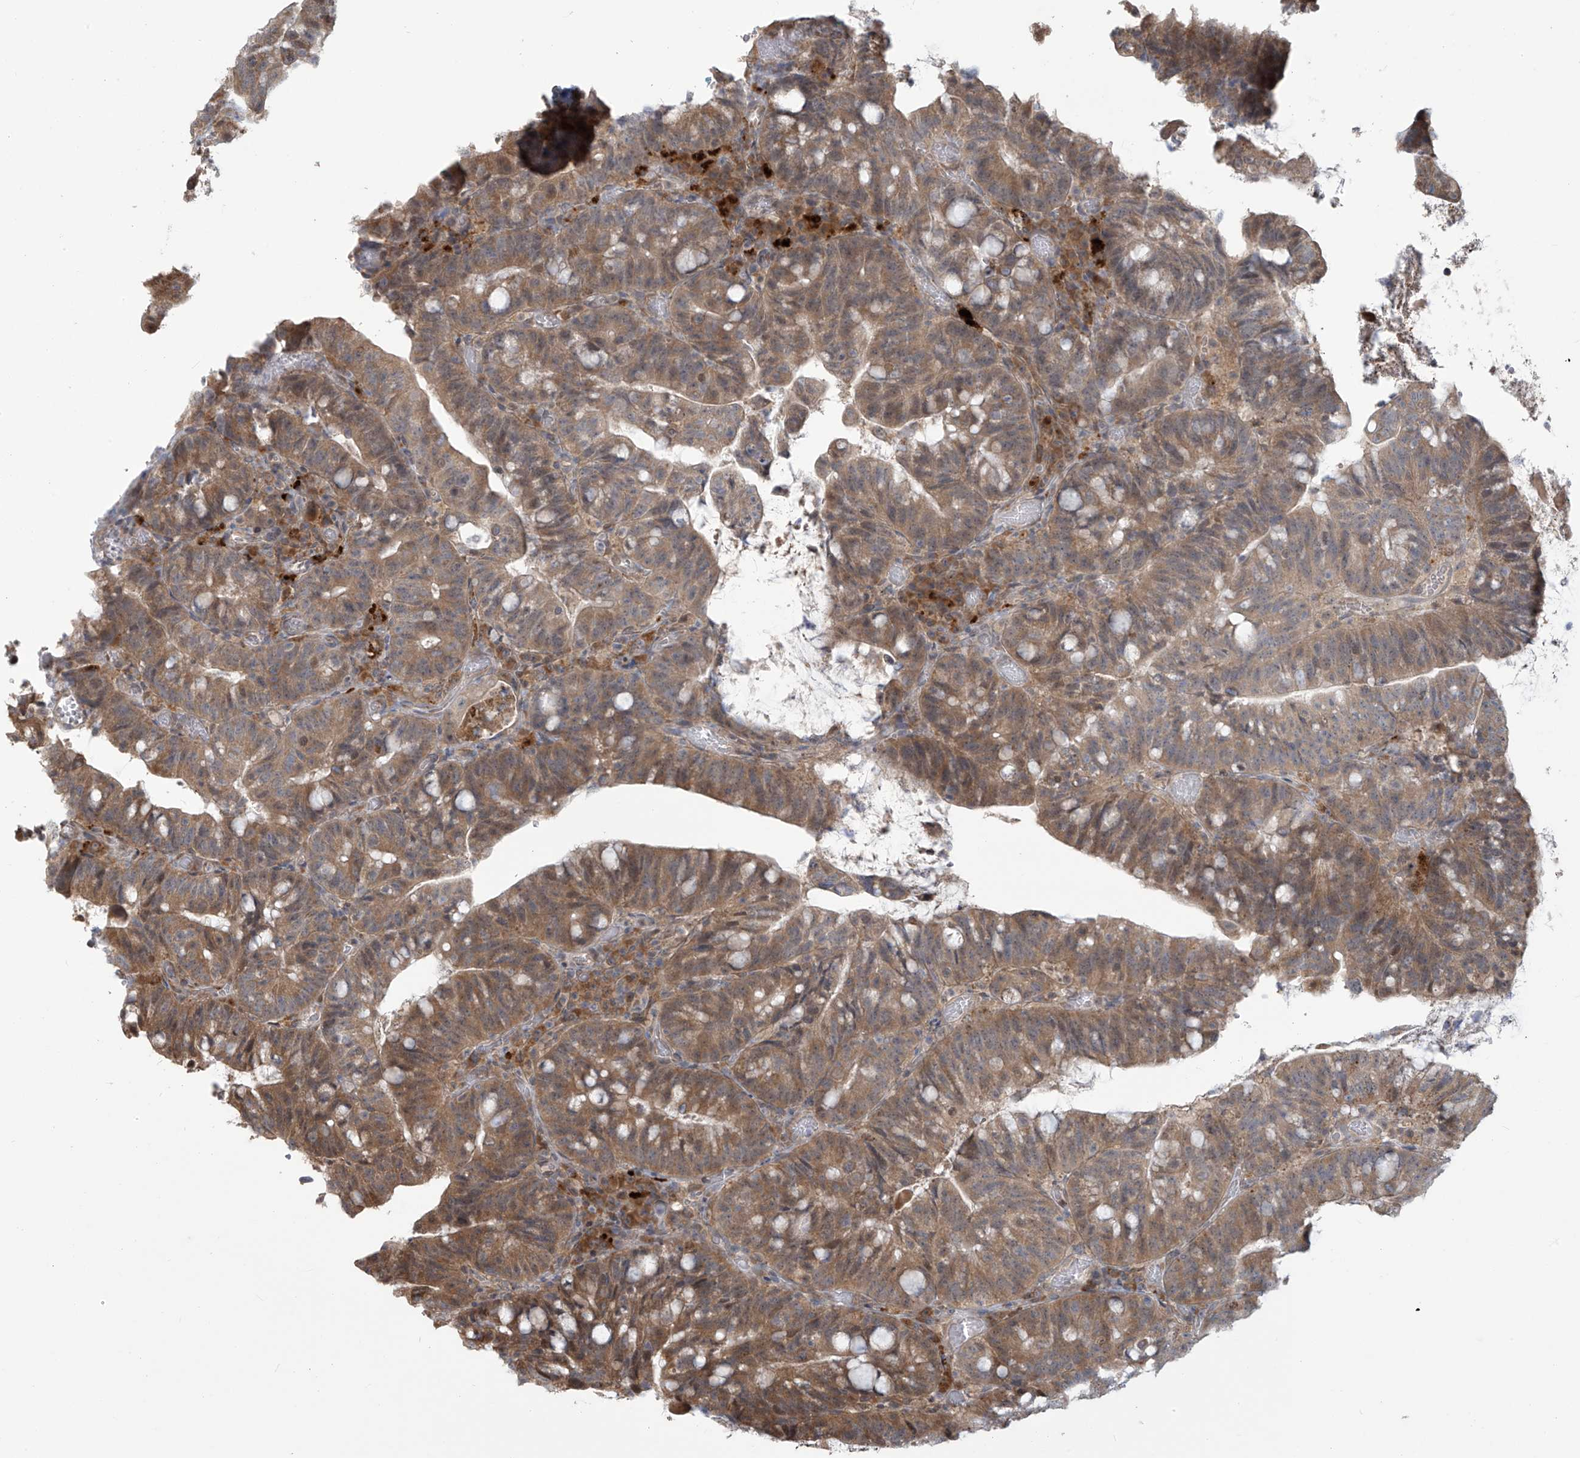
{"staining": {"intensity": "moderate", "quantity": ">75%", "location": "cytoplasmic/membranous"}, "tissue": "colorectal cancer", "cell_type": "Tumor cells", "image_type": "cancer", "snomed": [{"axis": "morphology", "description": "Adenocarcinoma, NOS"}, {"axis": "topography", "description": "Colon"}], "caption": "Protein analysis of colorectal adenocarcinoma tissue shows moderate cytoplasmic/membranous positivity in about >75% of tumor cells.", "gene": "PLEKHM3", "patient": {"sex": "female", "age": 66}}